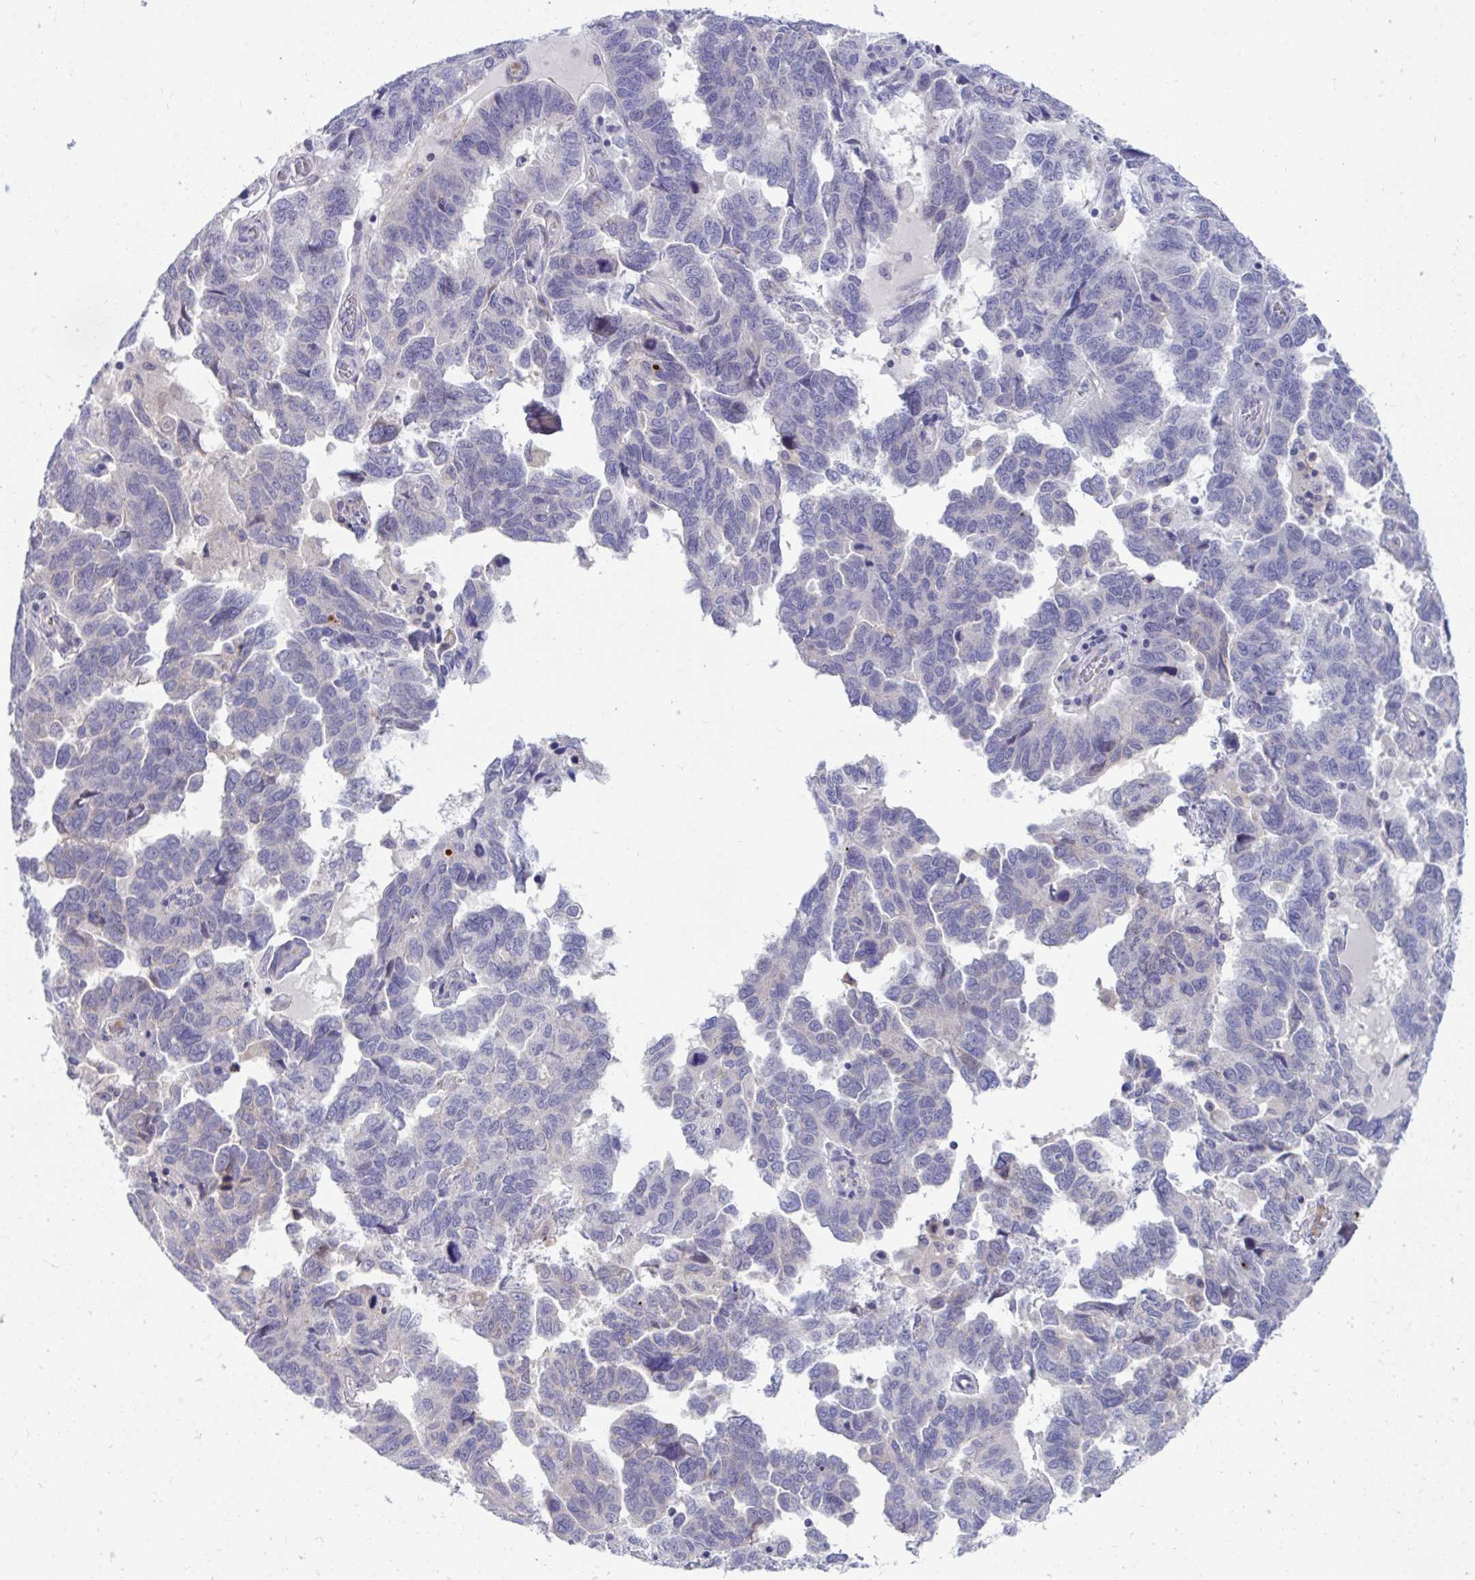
{"staining": {"intensity": "negative", "quantity": "none", "location": "none"}, "tissue": "ovarian cancer", "cell_type": "Tumor cells", "image_type": "cancer", "snomed": [{"axis": "morphology", "description": "Cystadenocarcinoma, serous, NOS"}, {"axis": "topography", "description": "Ovary"}], "caption": "Tumor cells are negative for protein expression in human serous cystadenocarcinoma (ovarian).", "gene": "CENPQ", "patient": {"sex": "female", "age": 64}}